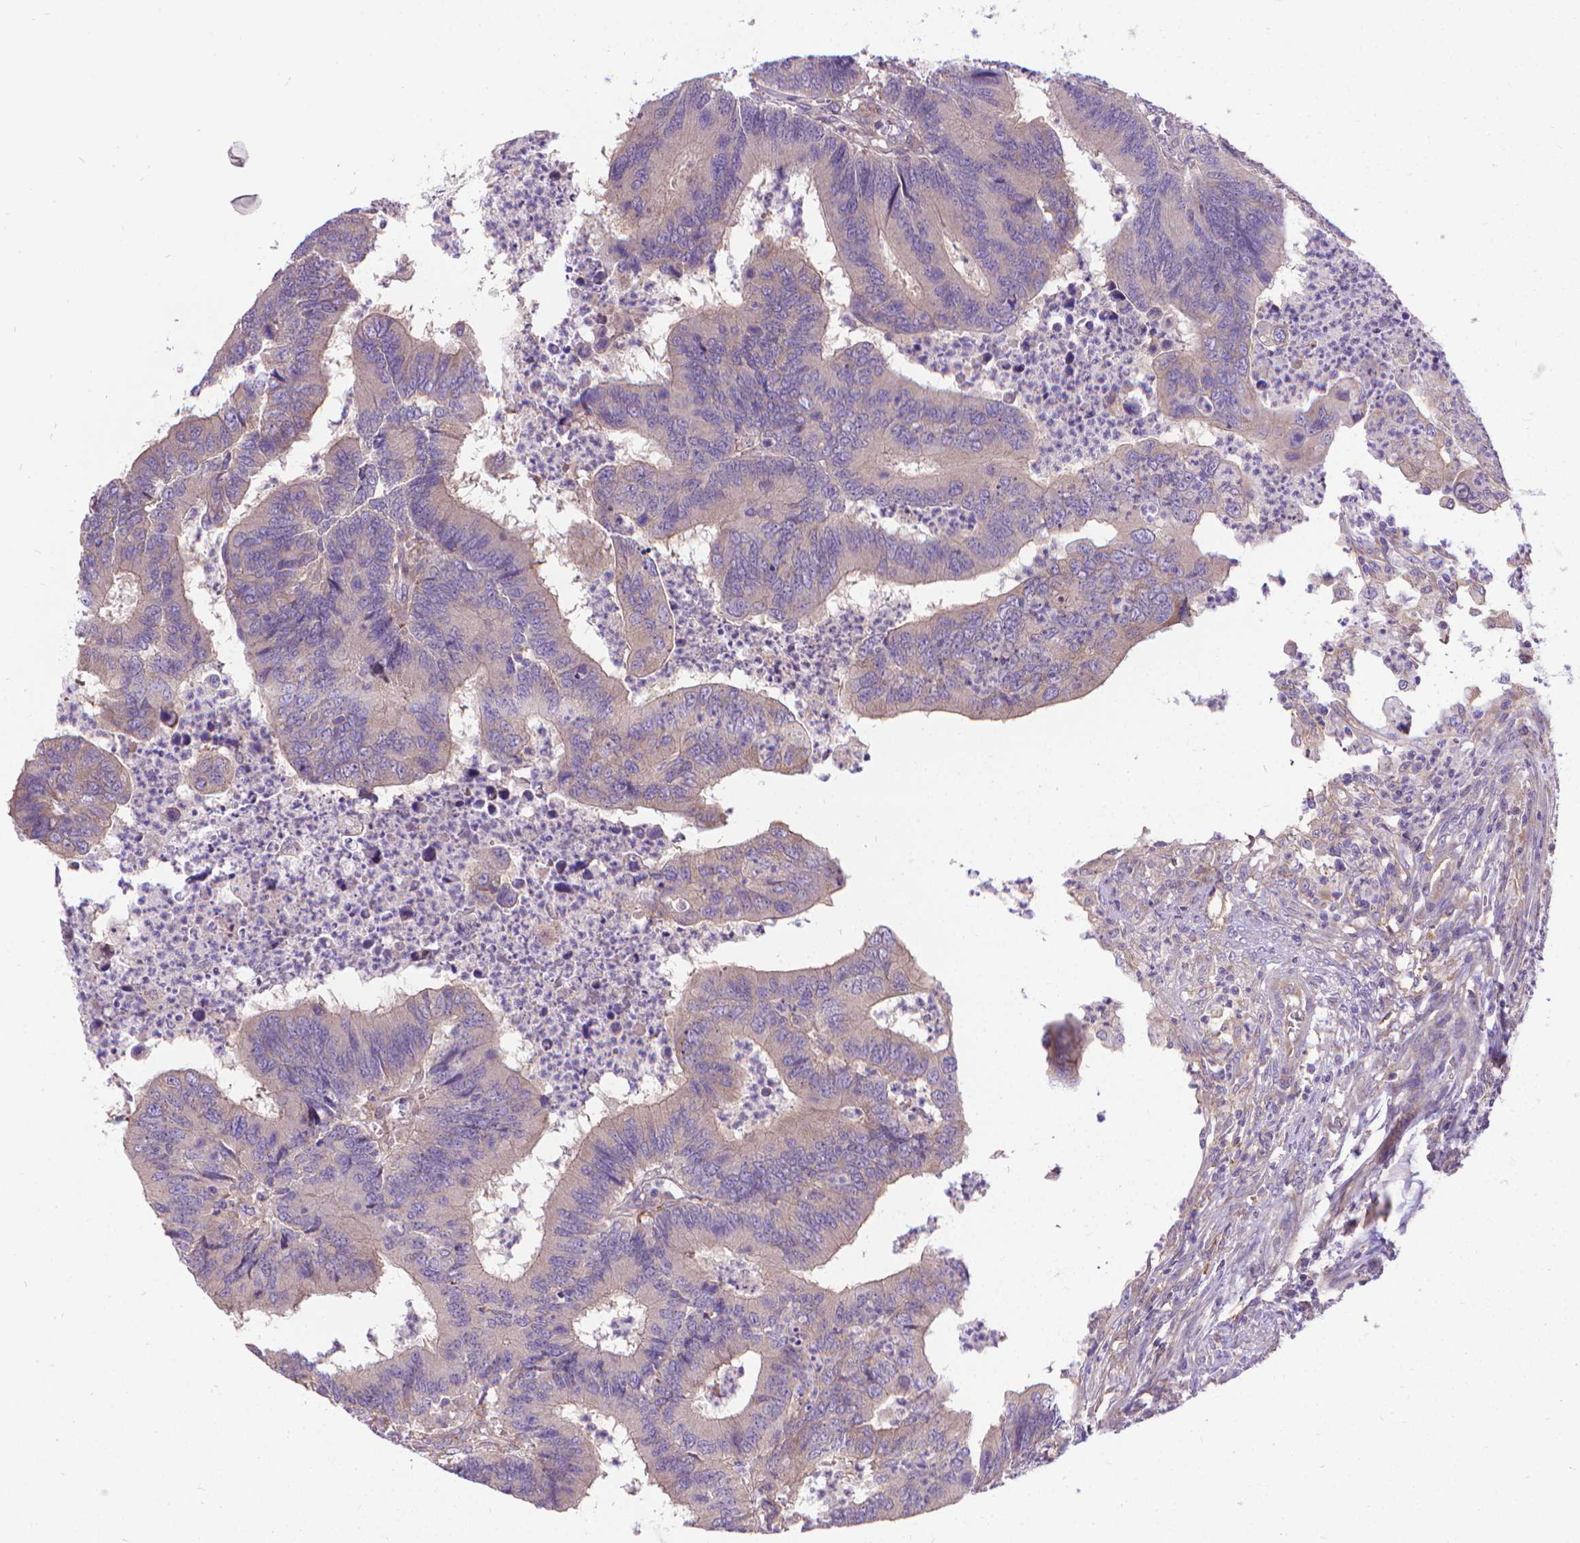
{"staining": {"intensity": "weak", "quantity": "<25%", "location": "cytoplasmic/membranous"}, "tissue": "colorectal cancer", "cell_type": "Tumor cells", "image_type": "cancer", "snomed": [{"axis": "morphology", "description": "Adenocarcinoma, NOS"}, {"axis": "topography", "description": "Colon"}], "caption": "IHC of colorectal cancer (adenocarcinoma) reveals no staining in tumor cells.", "gene": "CFAP299", "patient": {"sex": "female", "age": 67}}